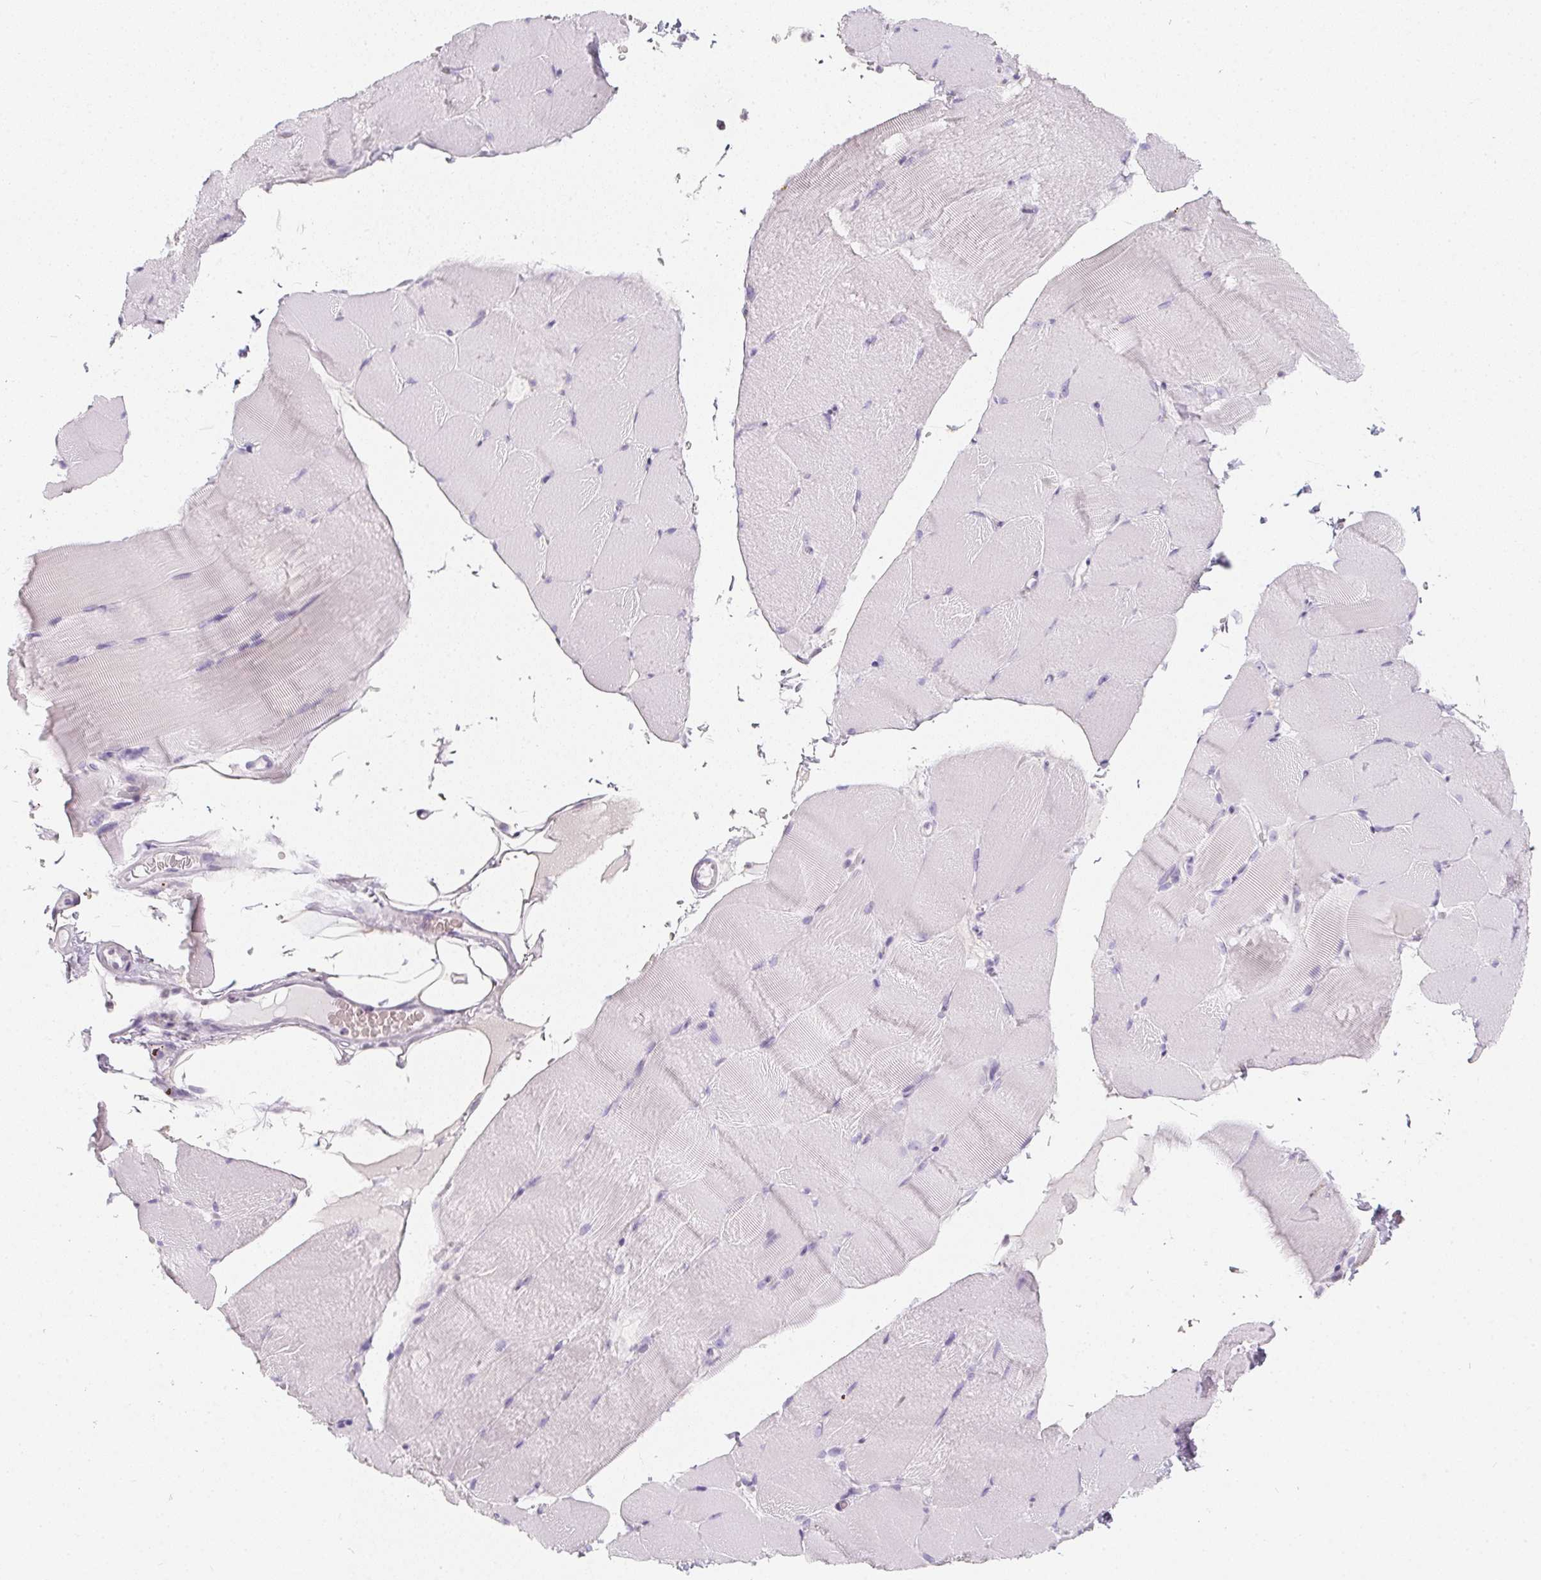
{"staining": {"intensity": "negative", "quantity": "none", "location": "none"}, "tissue": "skeletal muscle", "cell_type": "Myocytes", "image_type": "normal", "snomed": [{"axis": "morphology", "description": "Normal tissue, NOS"}, {"axis": "topography", "description": "Skeletal muscle"}], "caption": "This micrograph is of normal skeletal muscle stained with immunohistochemistry (IHC) to label a protein in brown with the nuclei are counter-stained blue. There is no positivity in myocytes. (Brightfield microscopy of DAB immunohistochemistry at high magnification).", "gene": "SOAT1", "patient": {"sex": "female", "age": 37}}